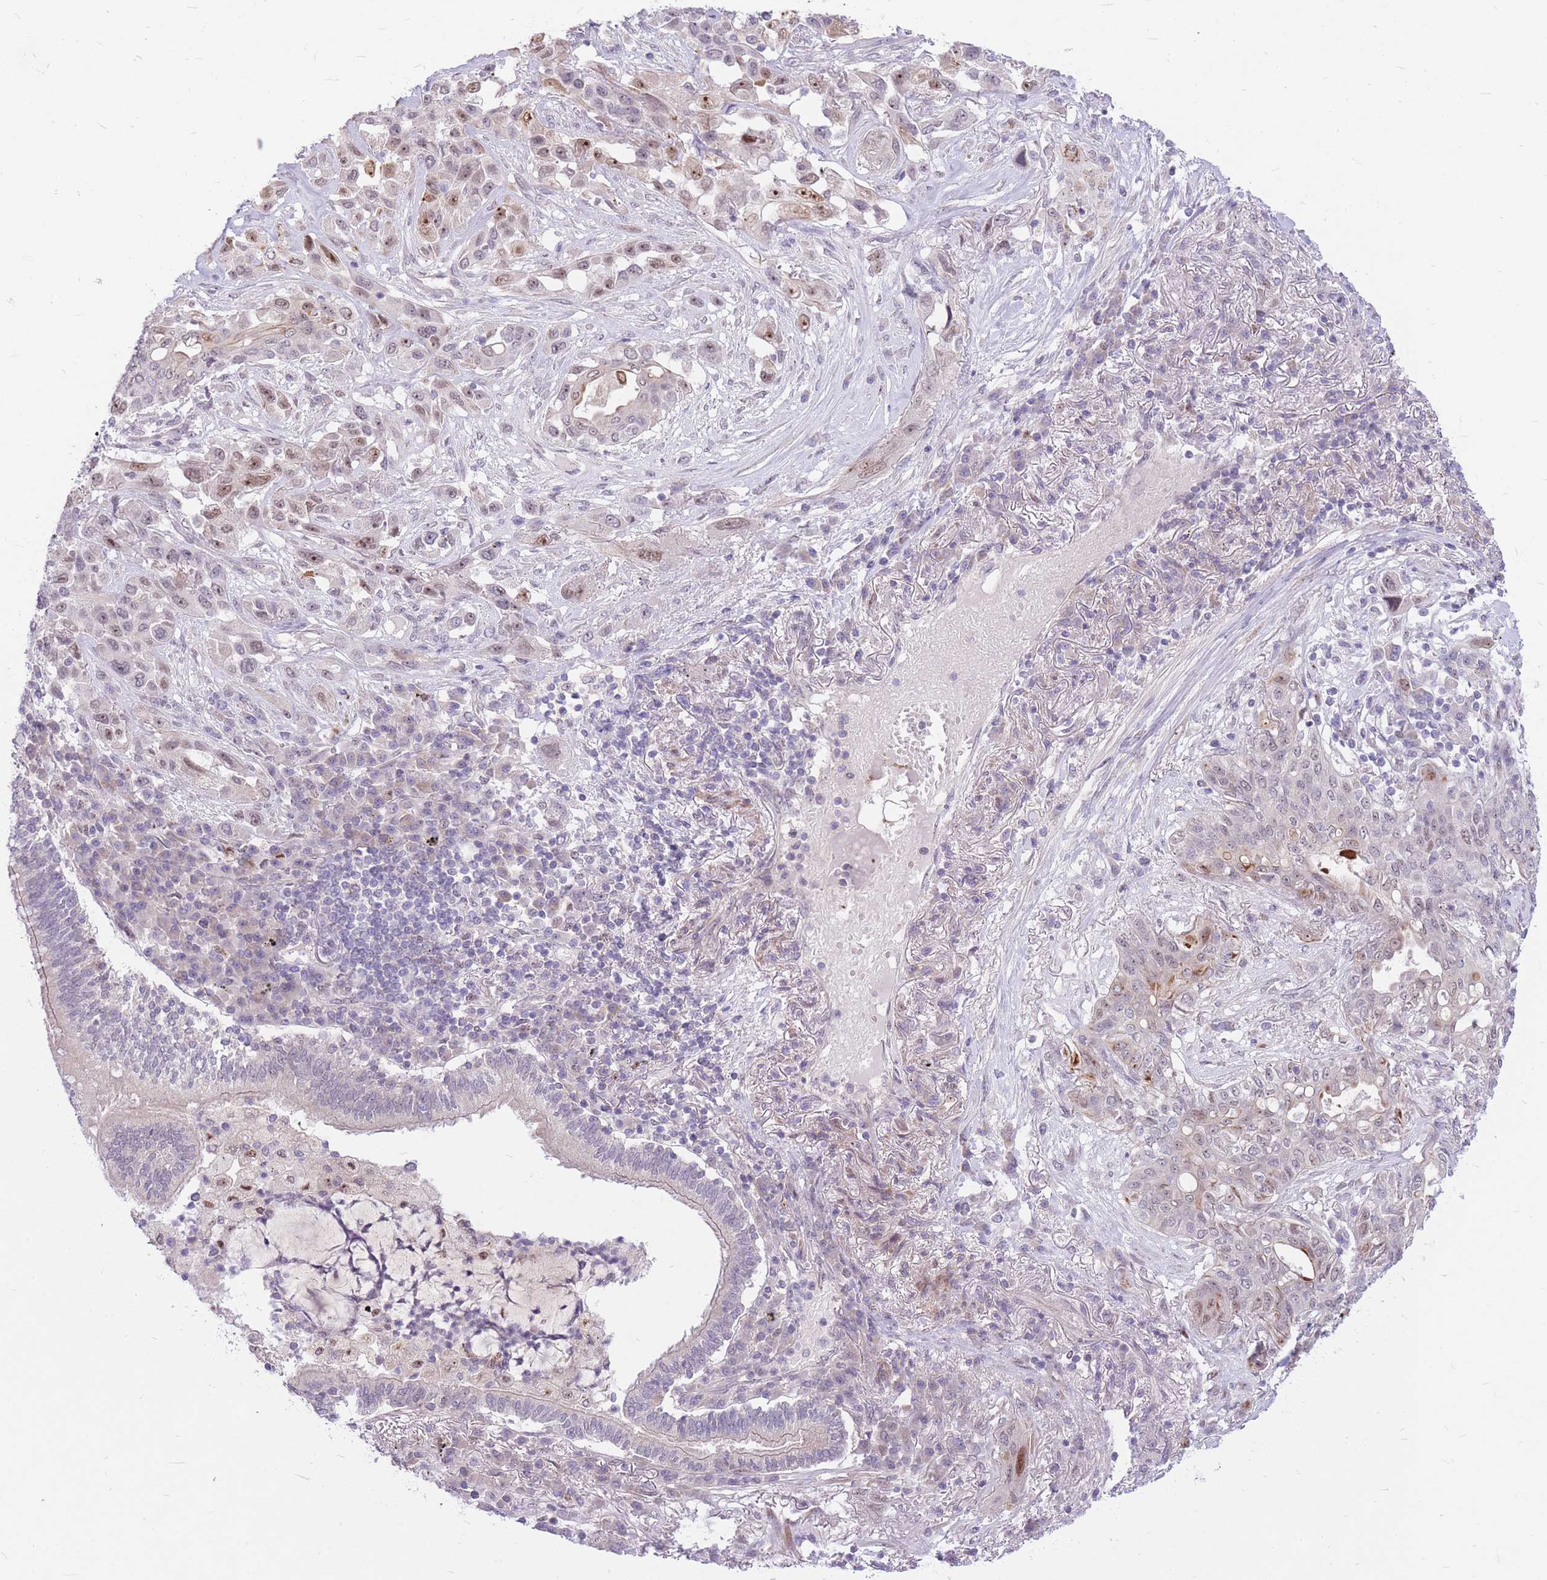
{"staining": {"intensity": "moderate", "quantity": "<25%", "location": "nuclear"}, "tissue": "lung cancer", "cell_type": "Tumor cells", "image_type": "cancer", "snomed": [{"axis": "morphology", "description": "Squamous cell carcinoma, NOS"}, {"axis": "topography", "description": "Lung"}], "caption": "Immunohistochemistry photomicrograph of lung cancer stained for a protein (brown), which displays low levels of moderate nuclear expression in approximately <25% of tumor cells.", "gene": "ERCC2", "patient": {"sex": "female", "age": 70}}